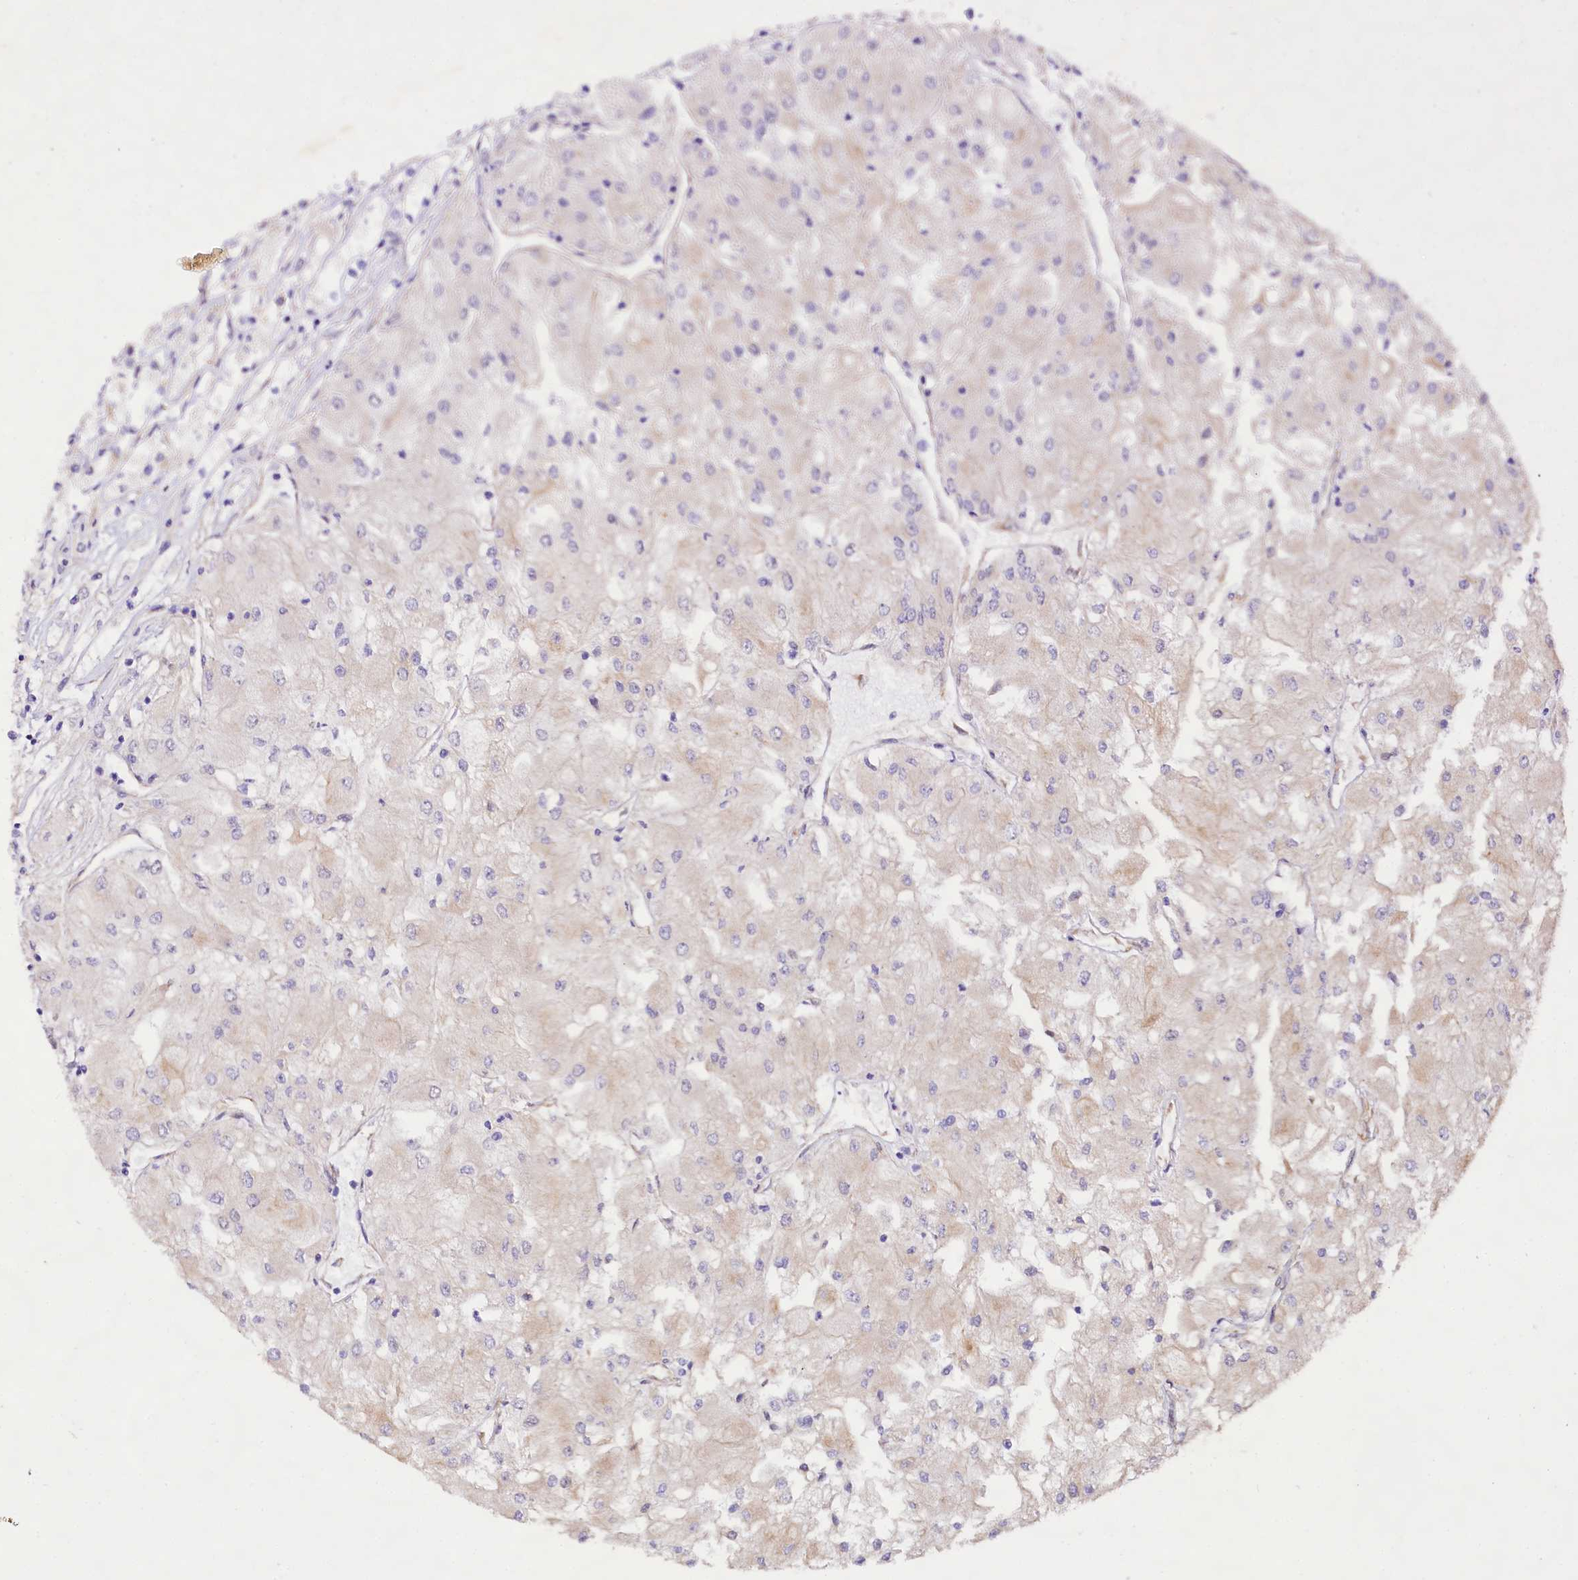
{"staining": {"intensity": "negative", "quantity": "none", "location": "none"}, "tissue": "renal cancer", "cell_type": "Tumor cells", "image_type": "cancer", "snomed": [{"axis": "morphology", "description": "Adenocarcinoma, NOS"}, {"axis": "topography", "description": "Kidney"}], "caption": "A histopathology image of adenocarcinoma (renal) stained for a protein reveals no brown staining in tumor cells. Nuclei are stained in blue.", "gene": "VPS11", "patient": {"sex": "male", "age": 80}}